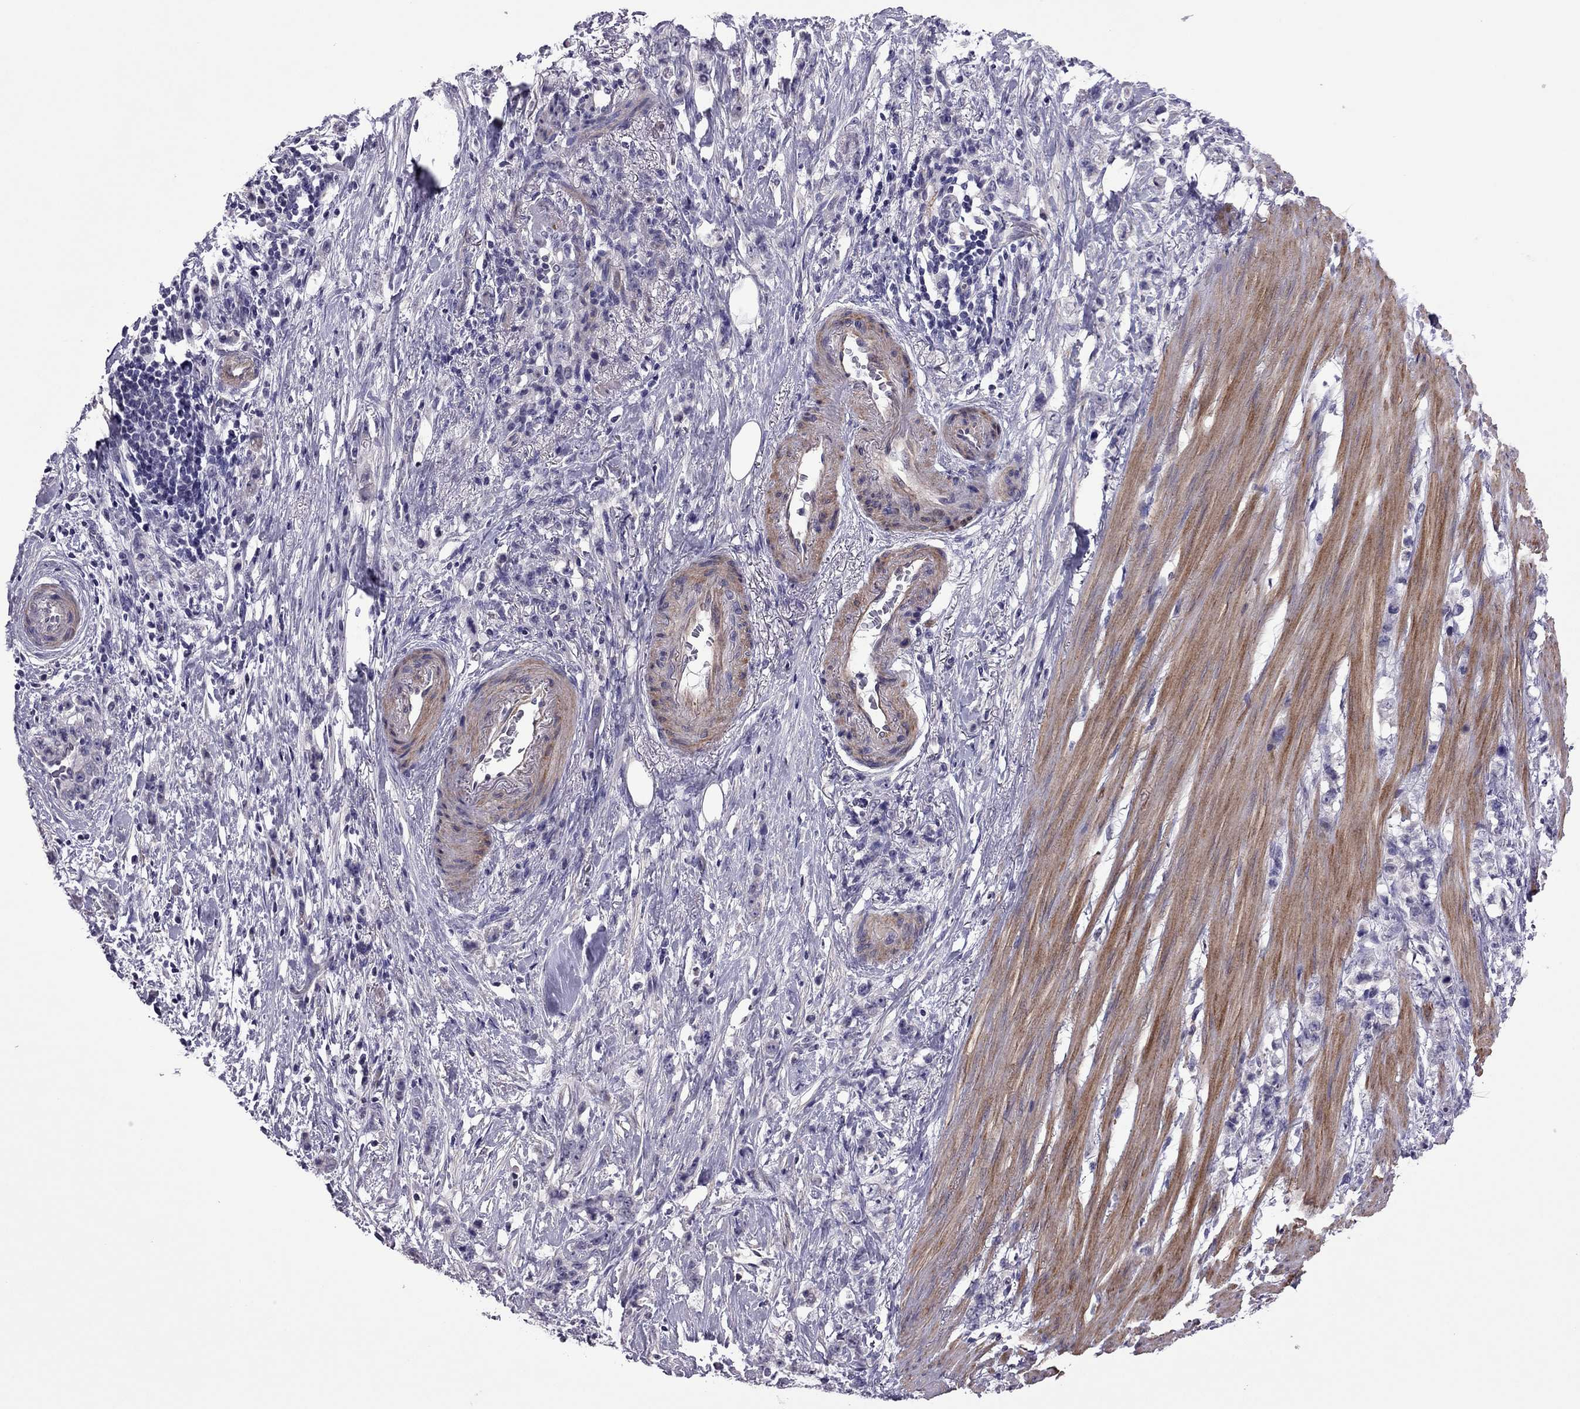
{"staining": {"intensity": "negative", "quantity": "none", "location": "none"}, "tissue": "stomach cancer", "cell_type": "Tumor cells", "image_type": "cancer", "snomed": [{"axis": "morphology", "description": "Adenocarcinoma, NOS"}, {"axis": "topography", "description": "Stomach, lower"}], "caption": "High power microscopy image of an immunohistochemistry micrograph of adenocarcinoma (stomach), revealing no significant expression in tumor cells.", "gene": "SLC16A8", "patient": {"sex": "male", "age": 88}}